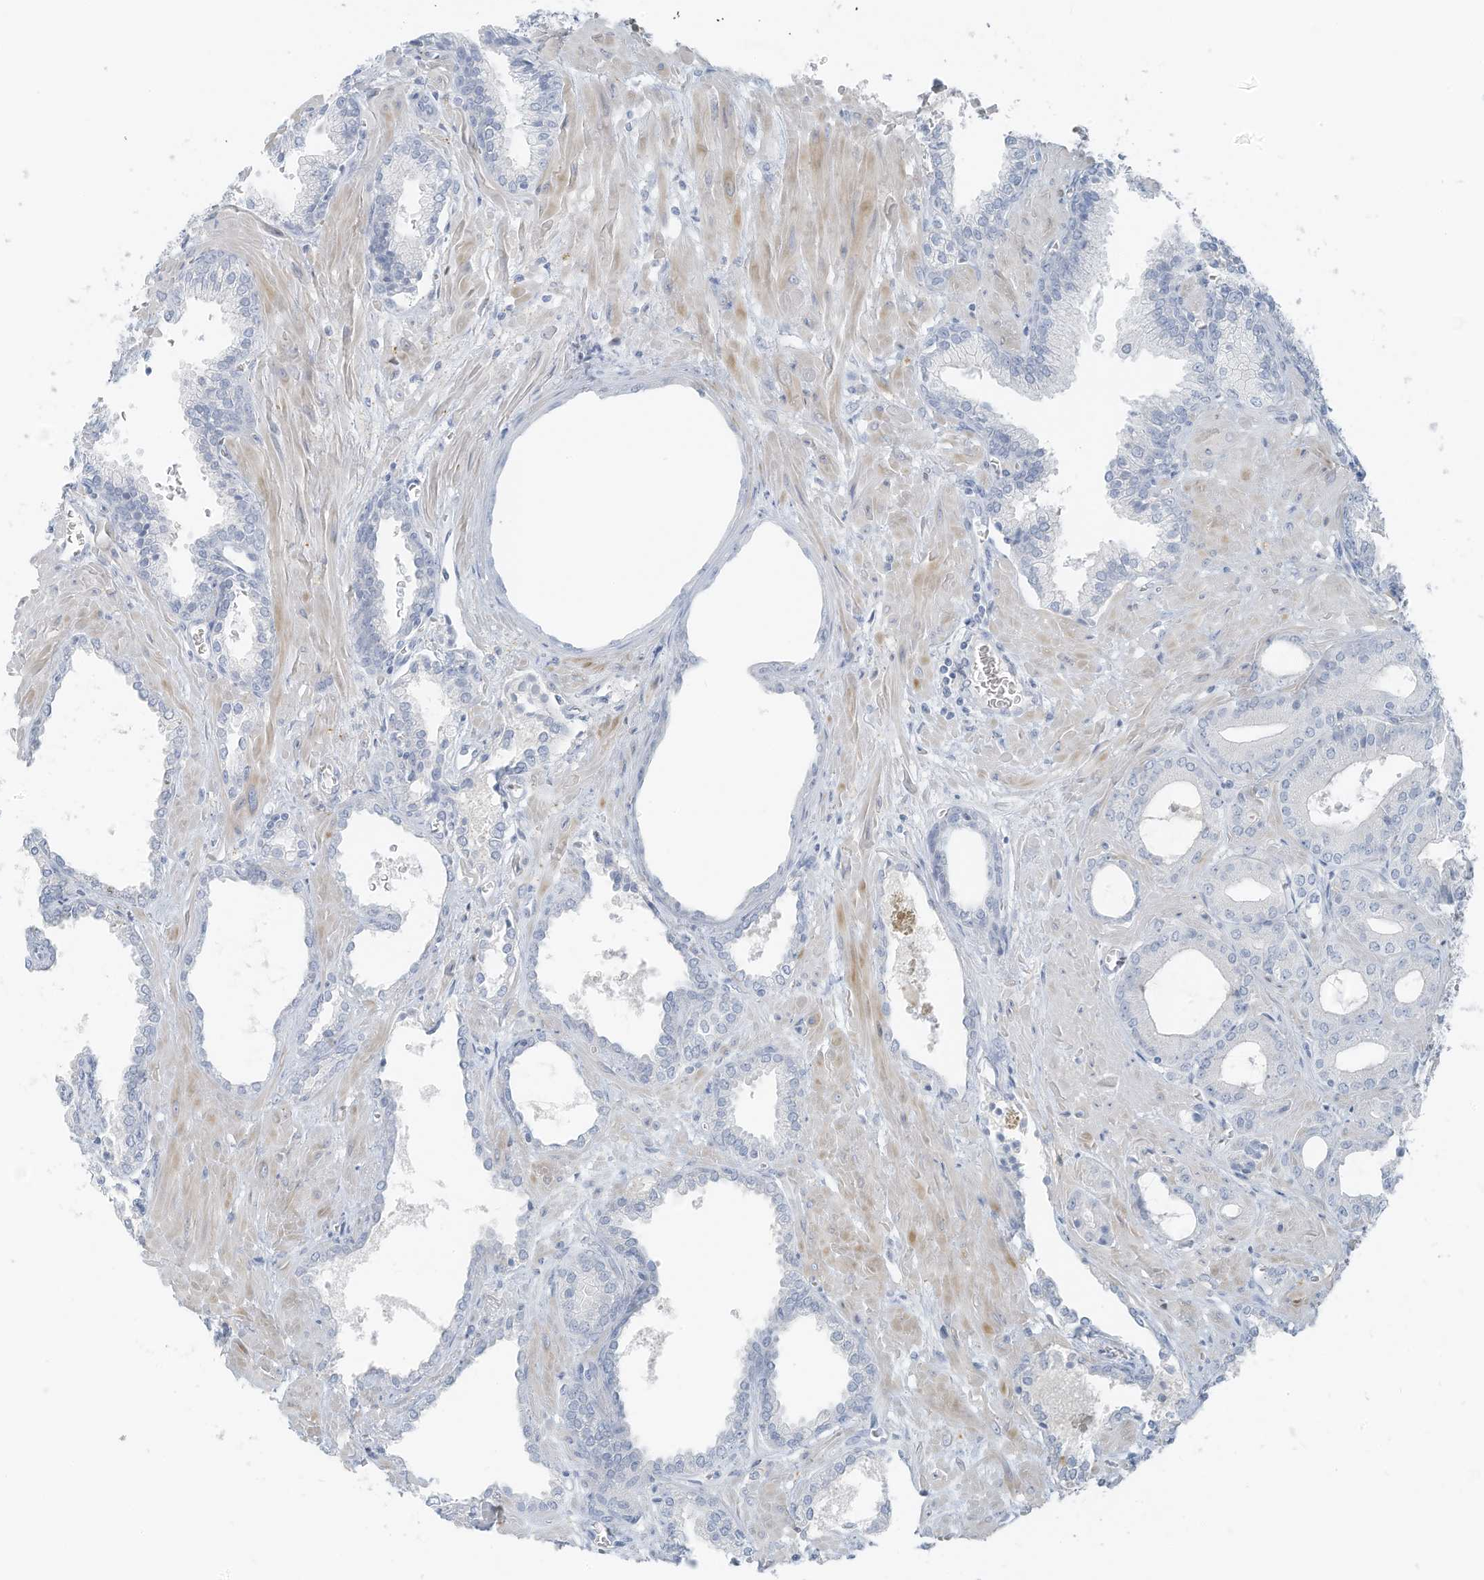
{"staining": {"intensity": "negative", "quantity": "none", "location": "none"}, "tissue": "prostate cancer", "cell_type": "Tumor cells", "image_type": "cancer", "snomed": [{"axis": "morphology", "description": "Adenocarcinoma, Low grade"}, {"axis": "topography", "description": "Prostate"}], "caption": "Tumor cells show no significant expression in prostate cancer (adenocarcinoma (low-grade)).", "gene": "SLC25A43", "patient": {"sex": "male", "age": 67}}